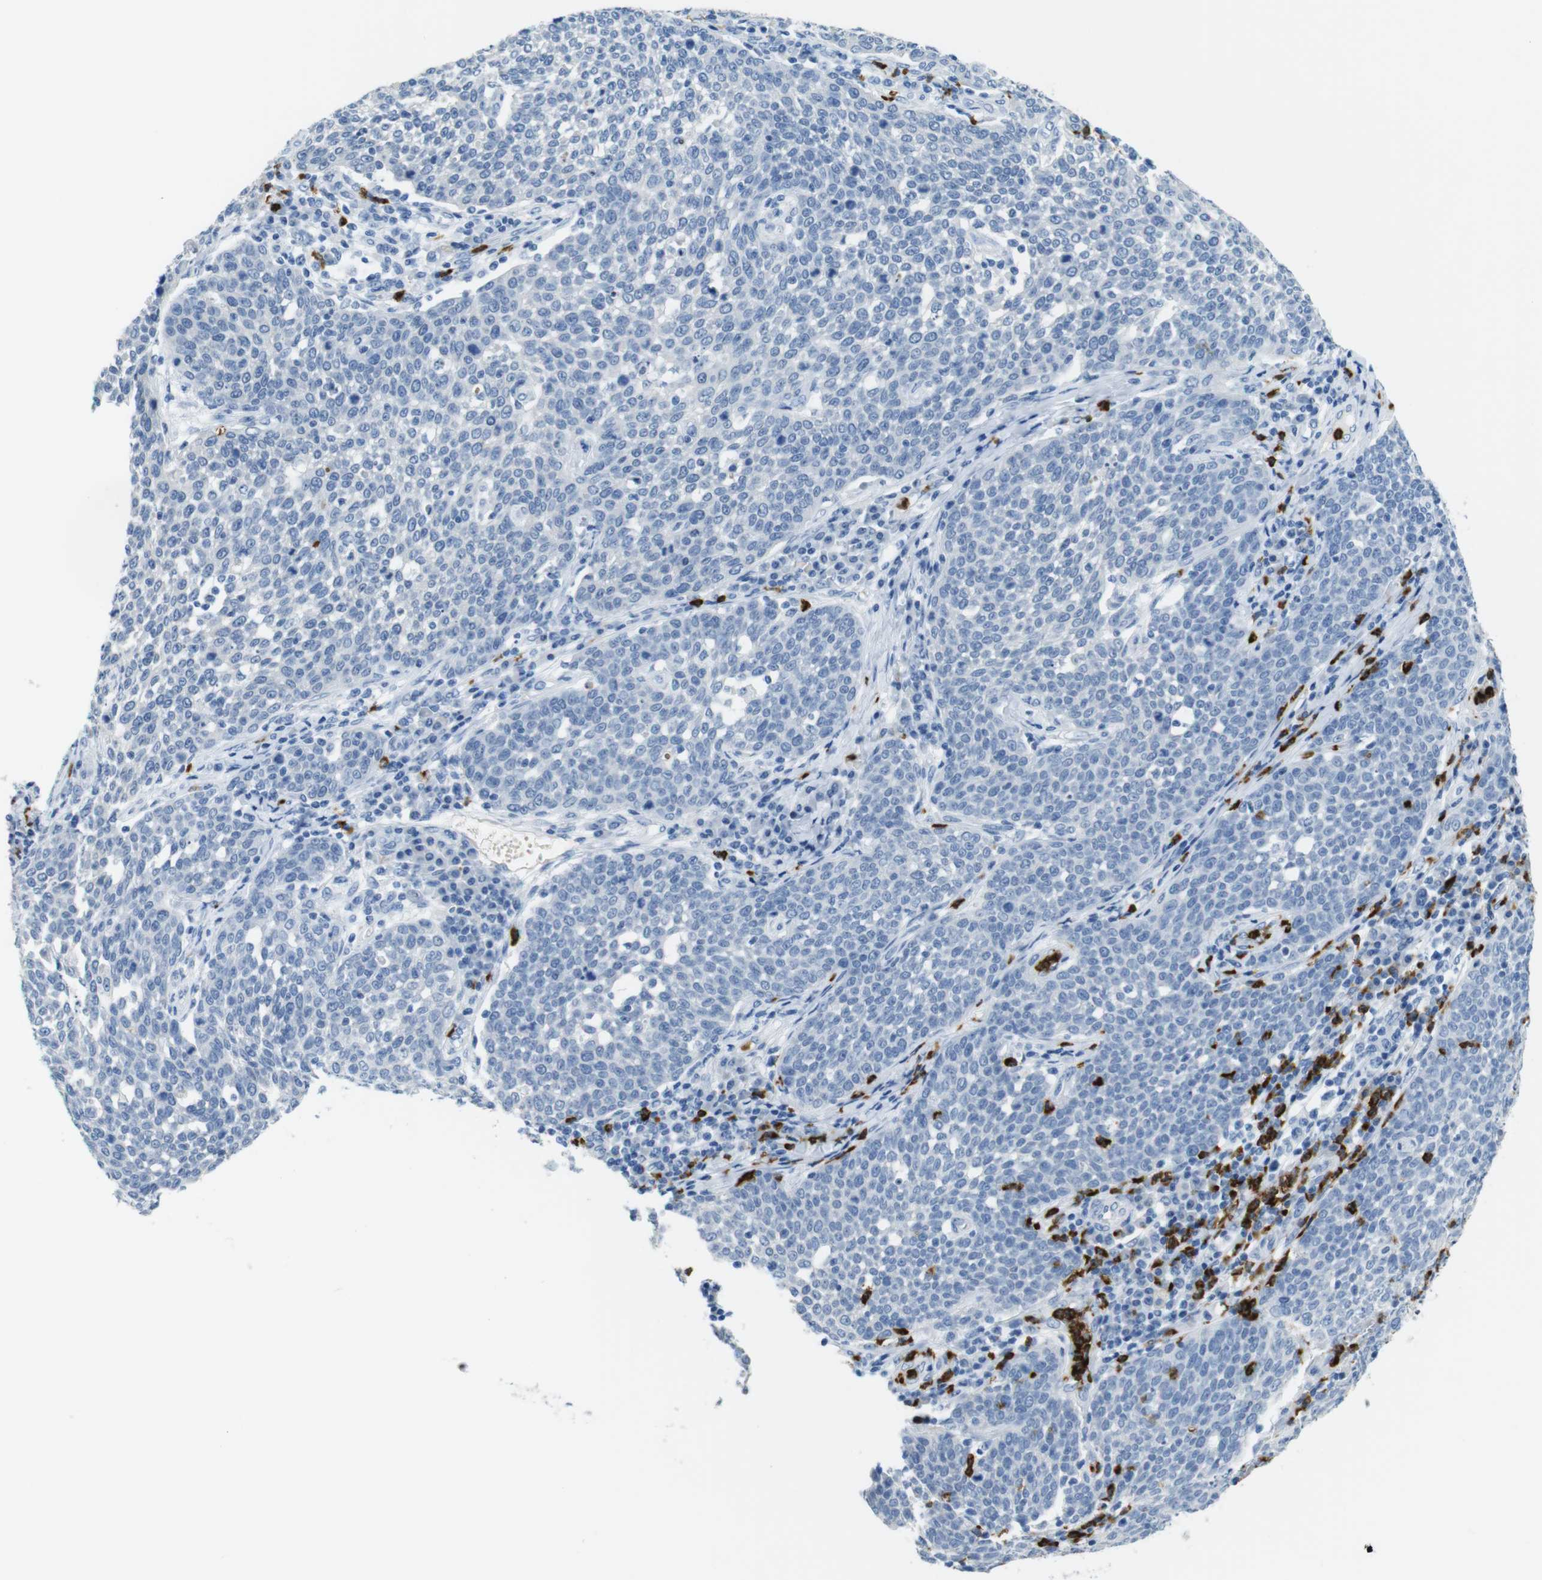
{"staining": {"intensity": "negative", "quantity": "none", "location": "none"}, "tissue": "cervical cancer", "cell_type": "Tumor cells", "image_type": "cancer", "snomed": [{"axis": "morphology", "description": "Squamous cell carcinoma, NOS"}, {"axis": "topography", "description": "Cervix"}], "caption": "Squamous cell carcinoma (cervical) stained for a protein using immunohistochemistry (IHC) displays no positivity tumor cells.", "gene": "MCEMP1", "patient": {"sex": "female", "age": 34}}